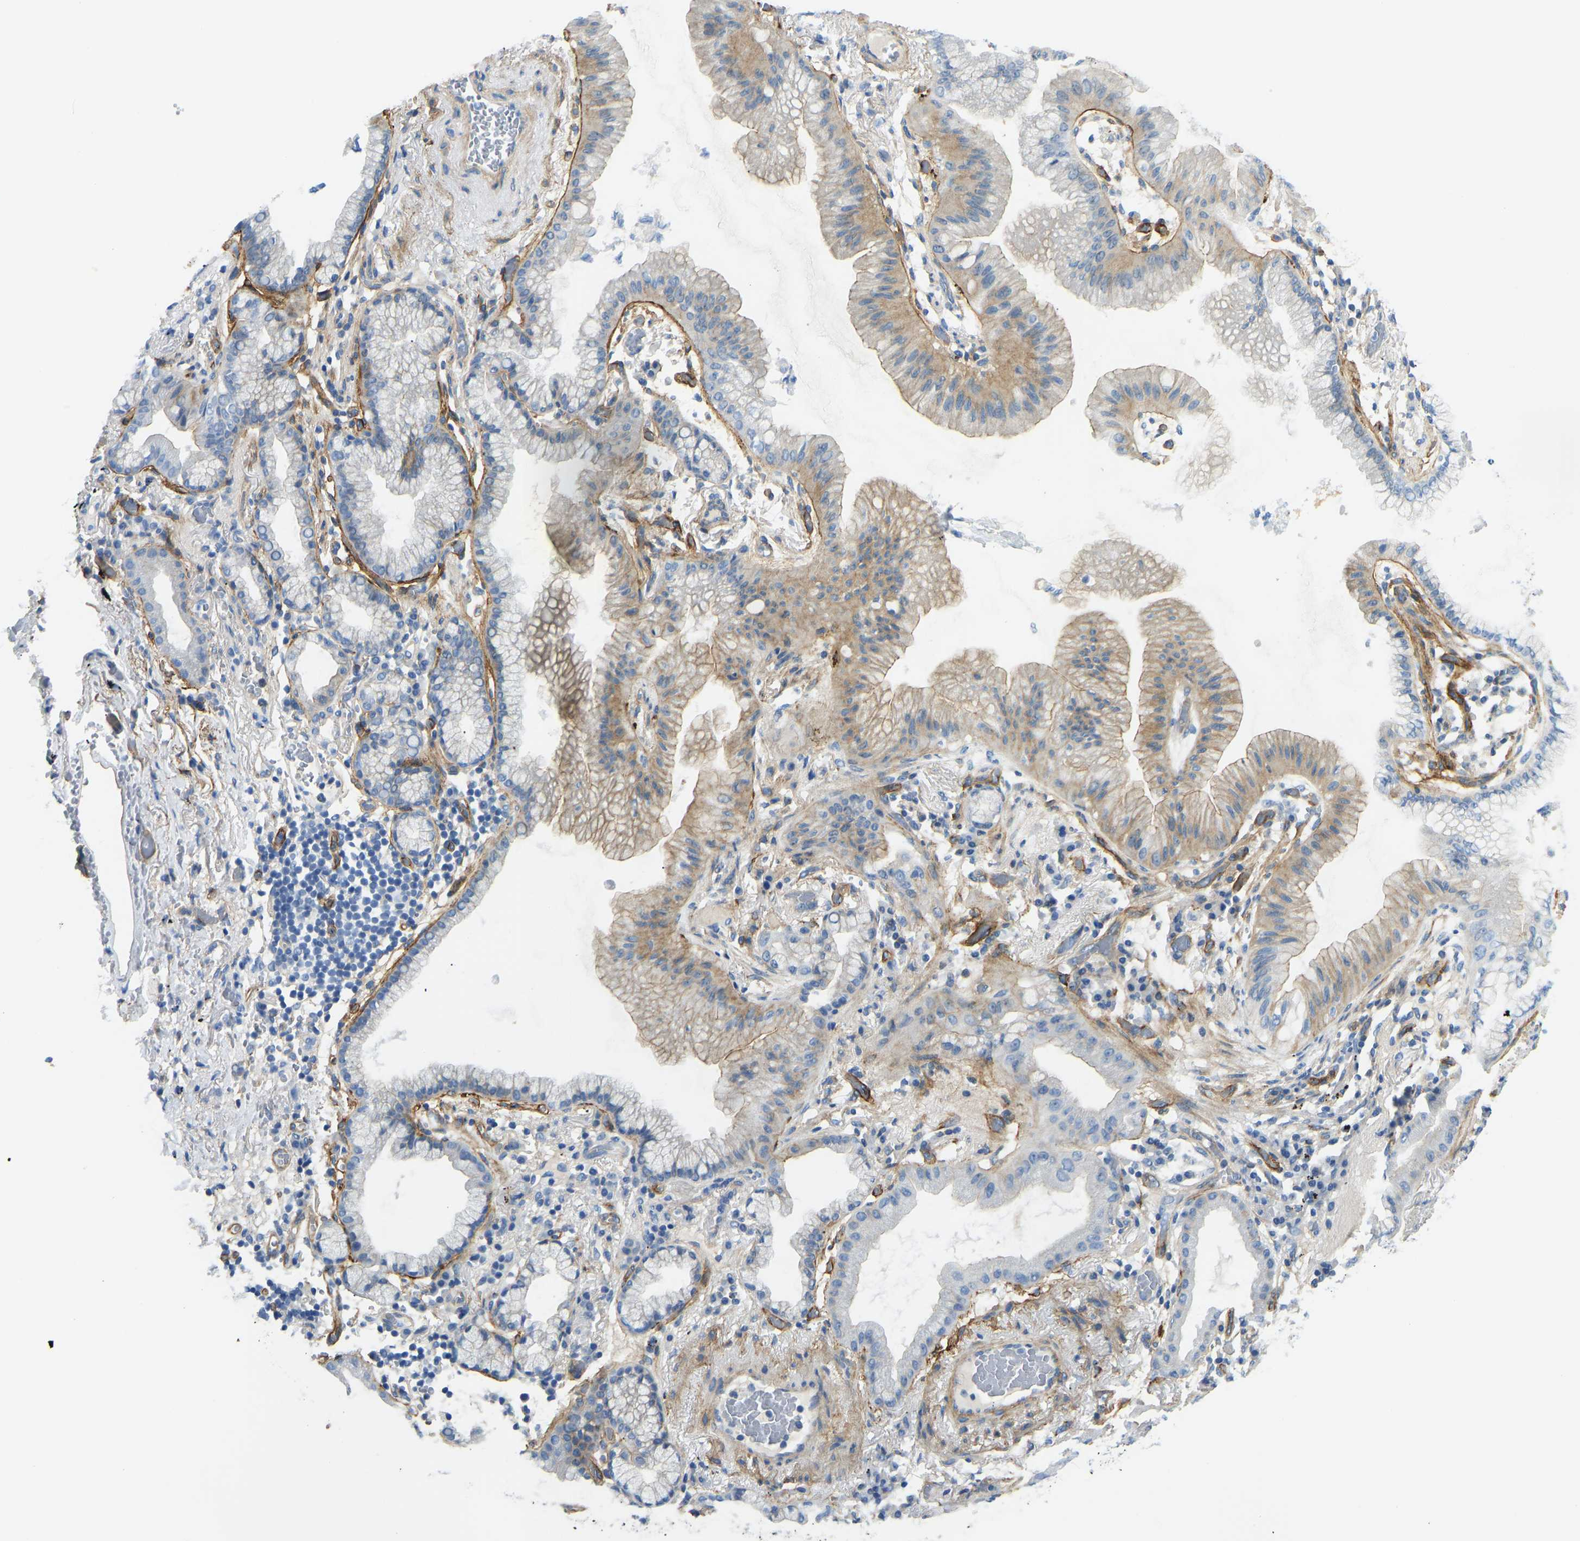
{"staining": {"intensity": "moderate", "quantity": "25%-75%", "location": "cytoplasmic/membranous"}, "tissue": "lung cancer", "cell_type": "Tumor cells", "image_type": "cancer", "snomed": [{"axis": "morphology", "description": "Normal tissue, NOS"}, {"axis": "morphology", "description": "Adenocarcinoma, NOS"}, {"axis": "topography", "description": "Bronchus"}, {"axis": "topography", "description": "Lung"}], "caption": "Protein staining of lung cancer tissue reveals moderate cytoplasmic/membranous positivity in about 25%-75% of tumor cells. (DAB IHC with brightfield microscopy, high magnification).", "gene": "COL15A1", "patient": {"sex": "female", "age": 70}}